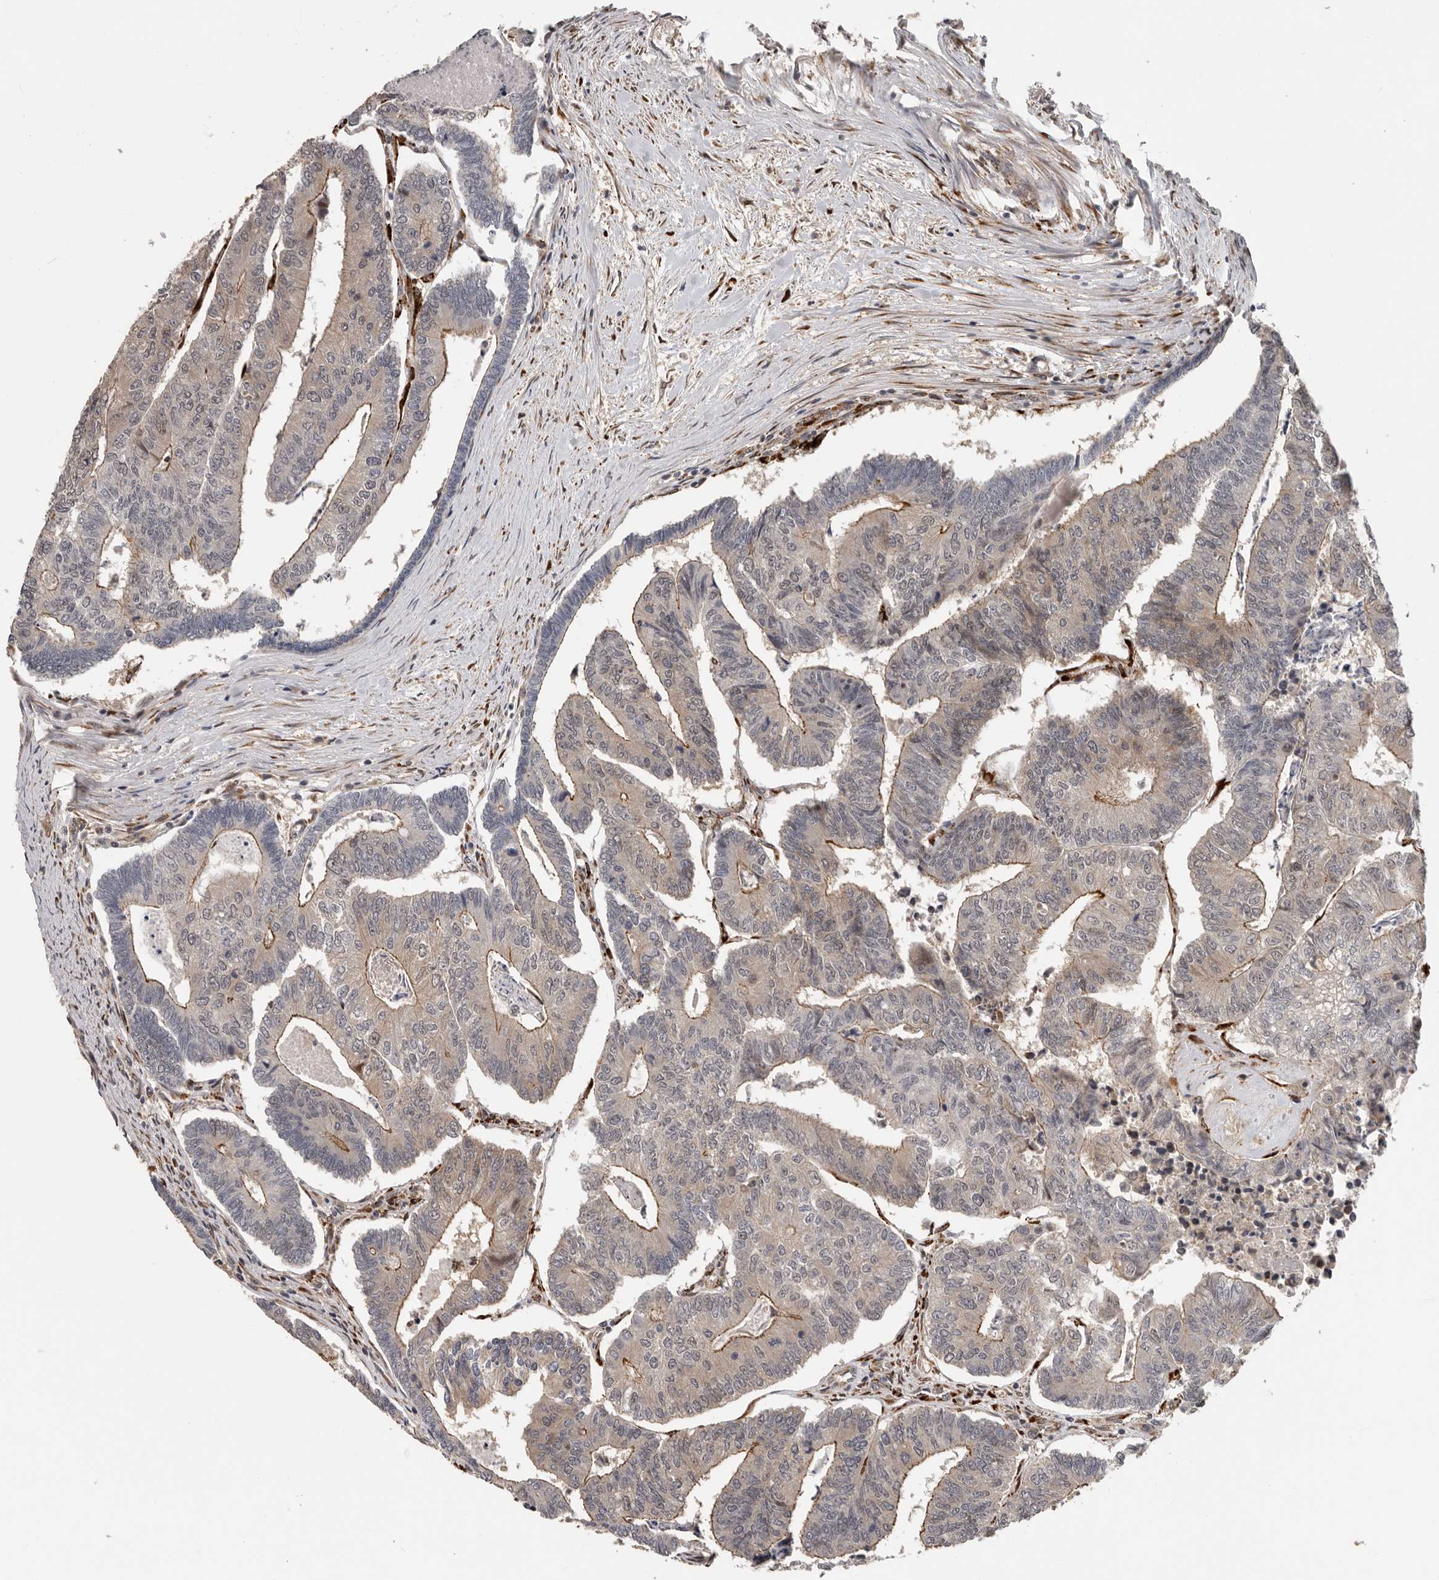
{"staining": {"intensity": "moderate", "quantity": "25%-75%", "location": "cytoplasmic/membranous"}, "tissue": "colorectal cancer", "cell_type": "Tumor cells", "image_type": "cancer", "snomed": [{"axis": "morphology", "description": "Adenocarcinoma, NOS"}, {"axis": "topography", "description": "Colon"}], "caption": "Immunohistochemistry (IHC) image of human colorectal adenocarcinoma stained for a protein (brown), which exhibits medium levels of moderate cytoplasmic/membranous positivity in approximately 25%-75% of tumor cells.", "gene": "HENMT1", "patient": {"sex": "female", "age": 67}}